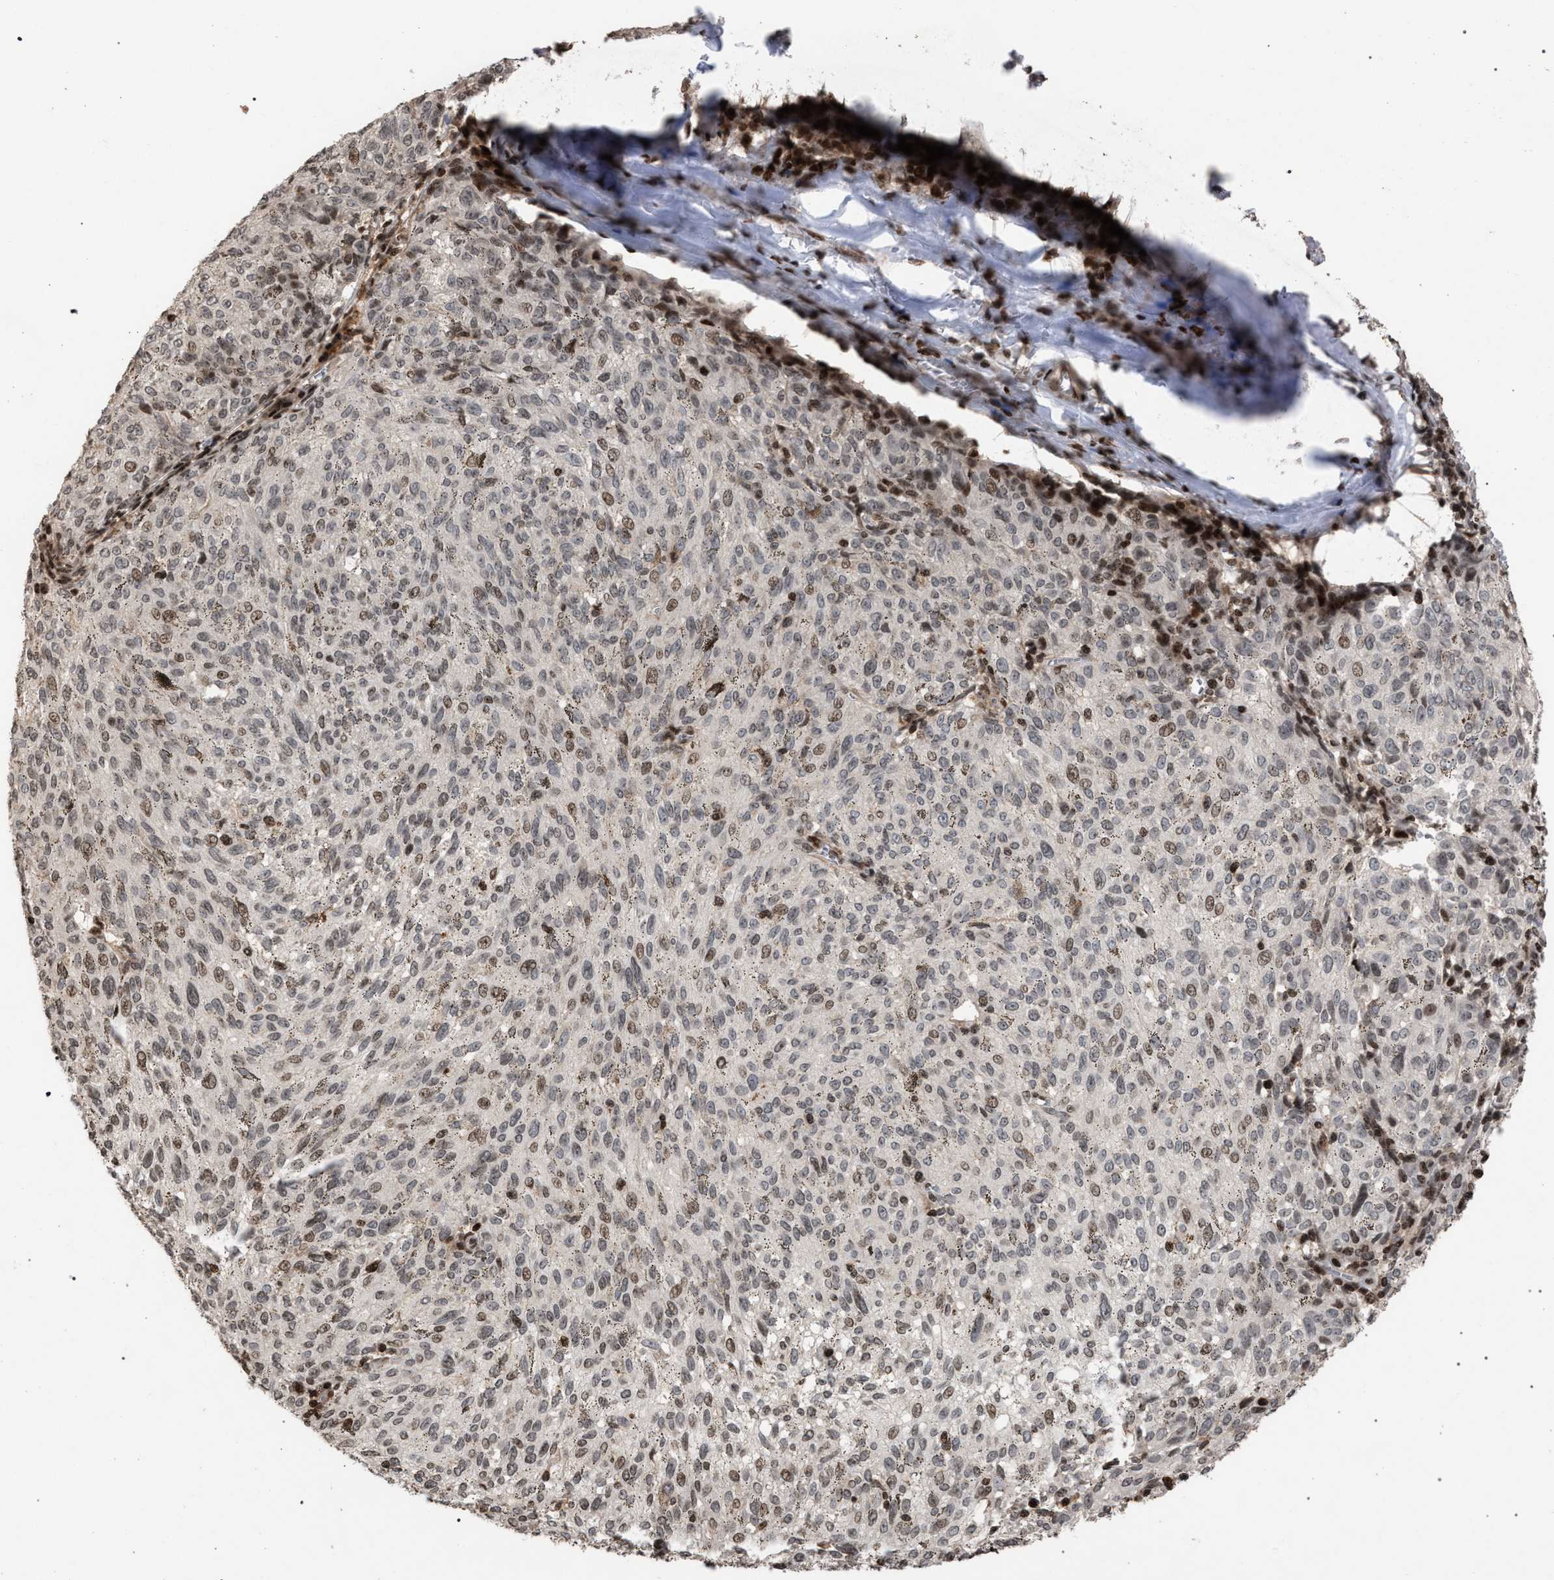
{"staining": {"intensity": "weak", "quantity": "25%-75%", "location": "nuclear"}, "tissue": "melanoma", "cell_type": "Tumor cells", "image_type": "cancer", "snomed": [{"axis": "morphology", "description": "Malignant melanoma, NOS"}, {"axis": "topography", "description": "Skin"}], "caption": "This photomicrograph displays IHC staining of human malignant melanoma, with low weak nuclear positivity in approximately 25%-75% of tumor cells.", "gene": "FOXD3", "patient": {"sex": "female", "age": 72}}